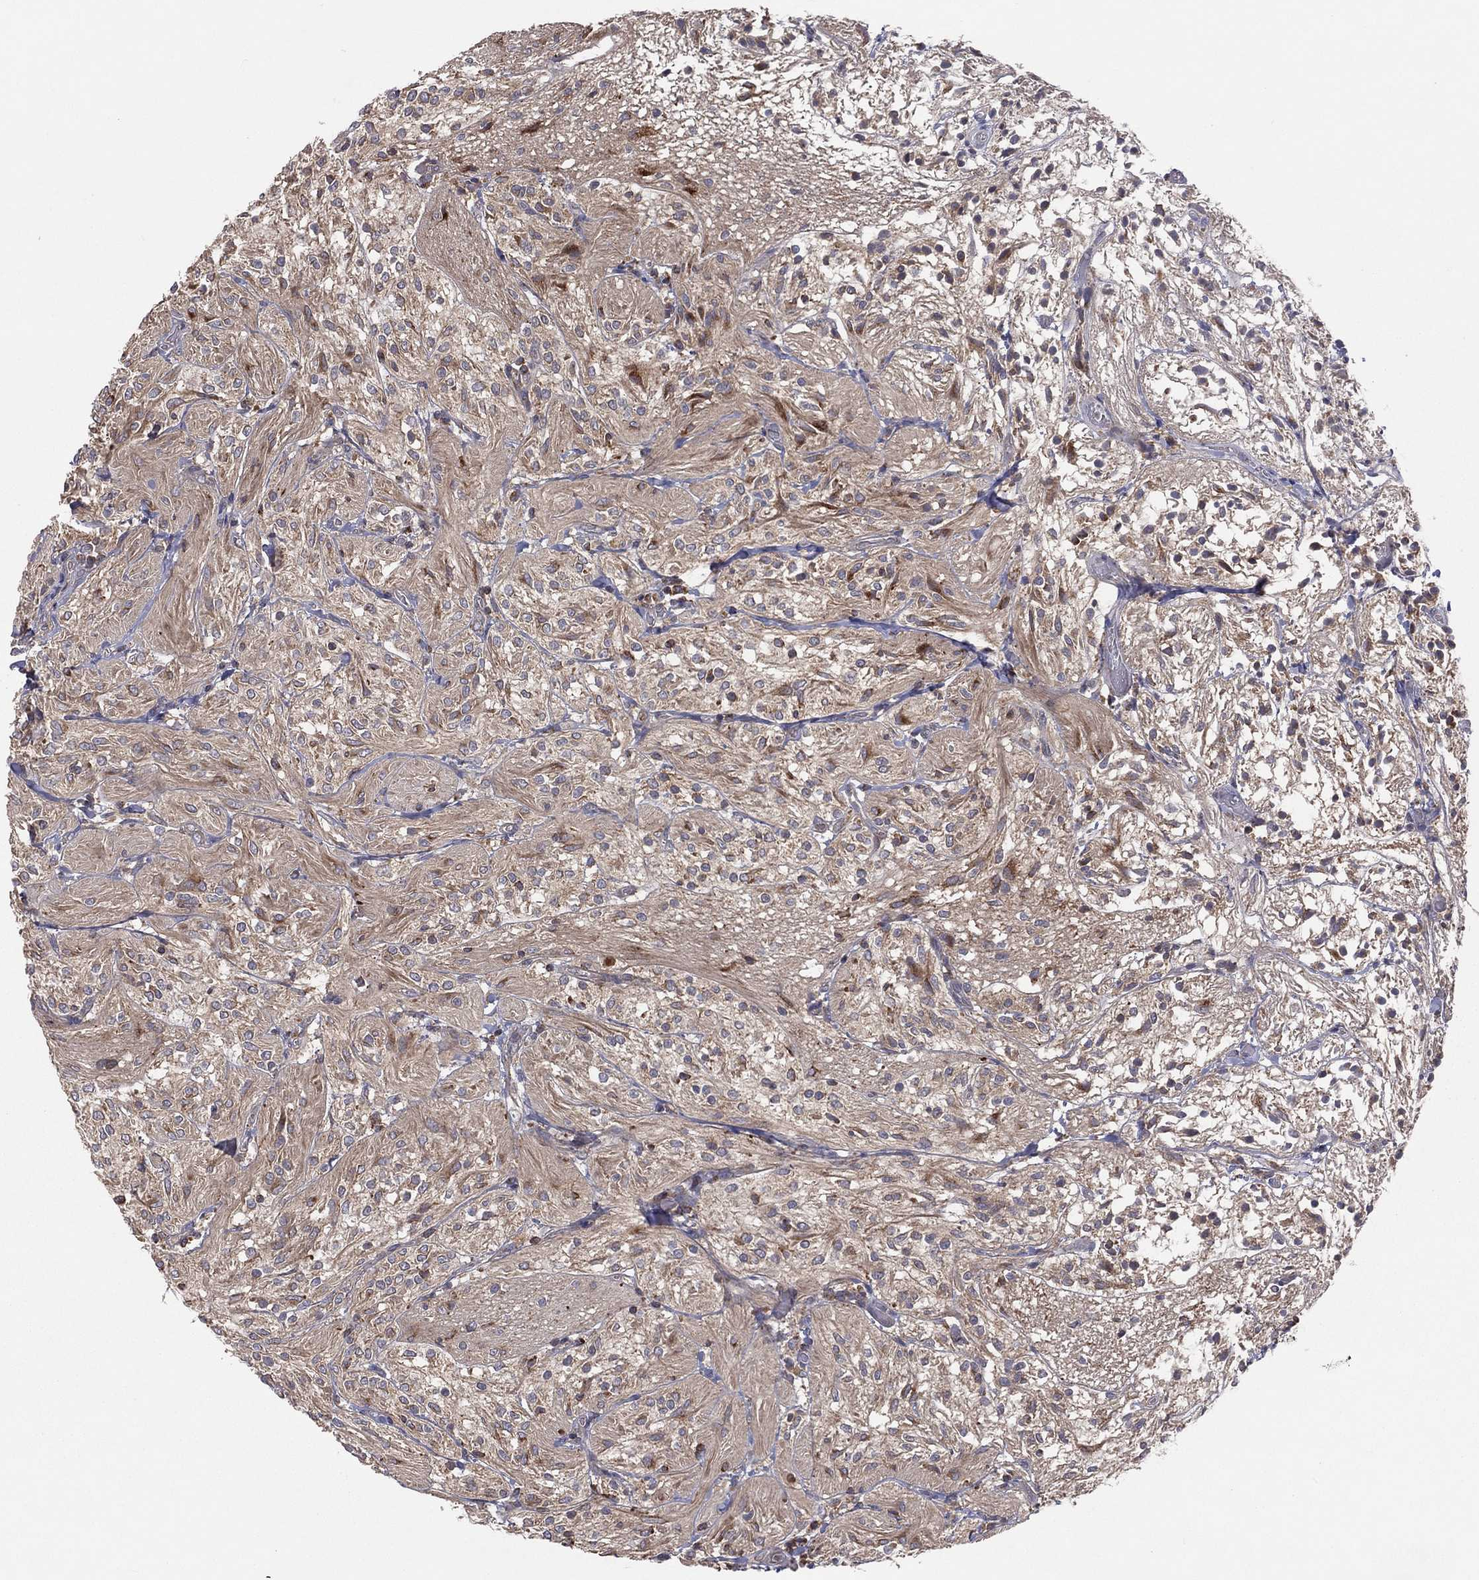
{"staining": {"intensity": "moderate", "quantity": "25%-75%", "location": "cytoplasmic/membranous"}, "tissue": "glioma", "cell_type": "Tumor cells", "image_type": "cancer", "snomed": [{"axis": "morphology", "description": "Glioma, malignant, Low grade"}, {"axis": "topography", "description": "Brain"}], "caption": "Human glioma stained for a protein (brown) displays moderate cytoplasmic/membranous positive positivity in about 25%-75% of tumor cells.", "gene": "STARD3", "patient": {"sex": "male", "age": 3}}